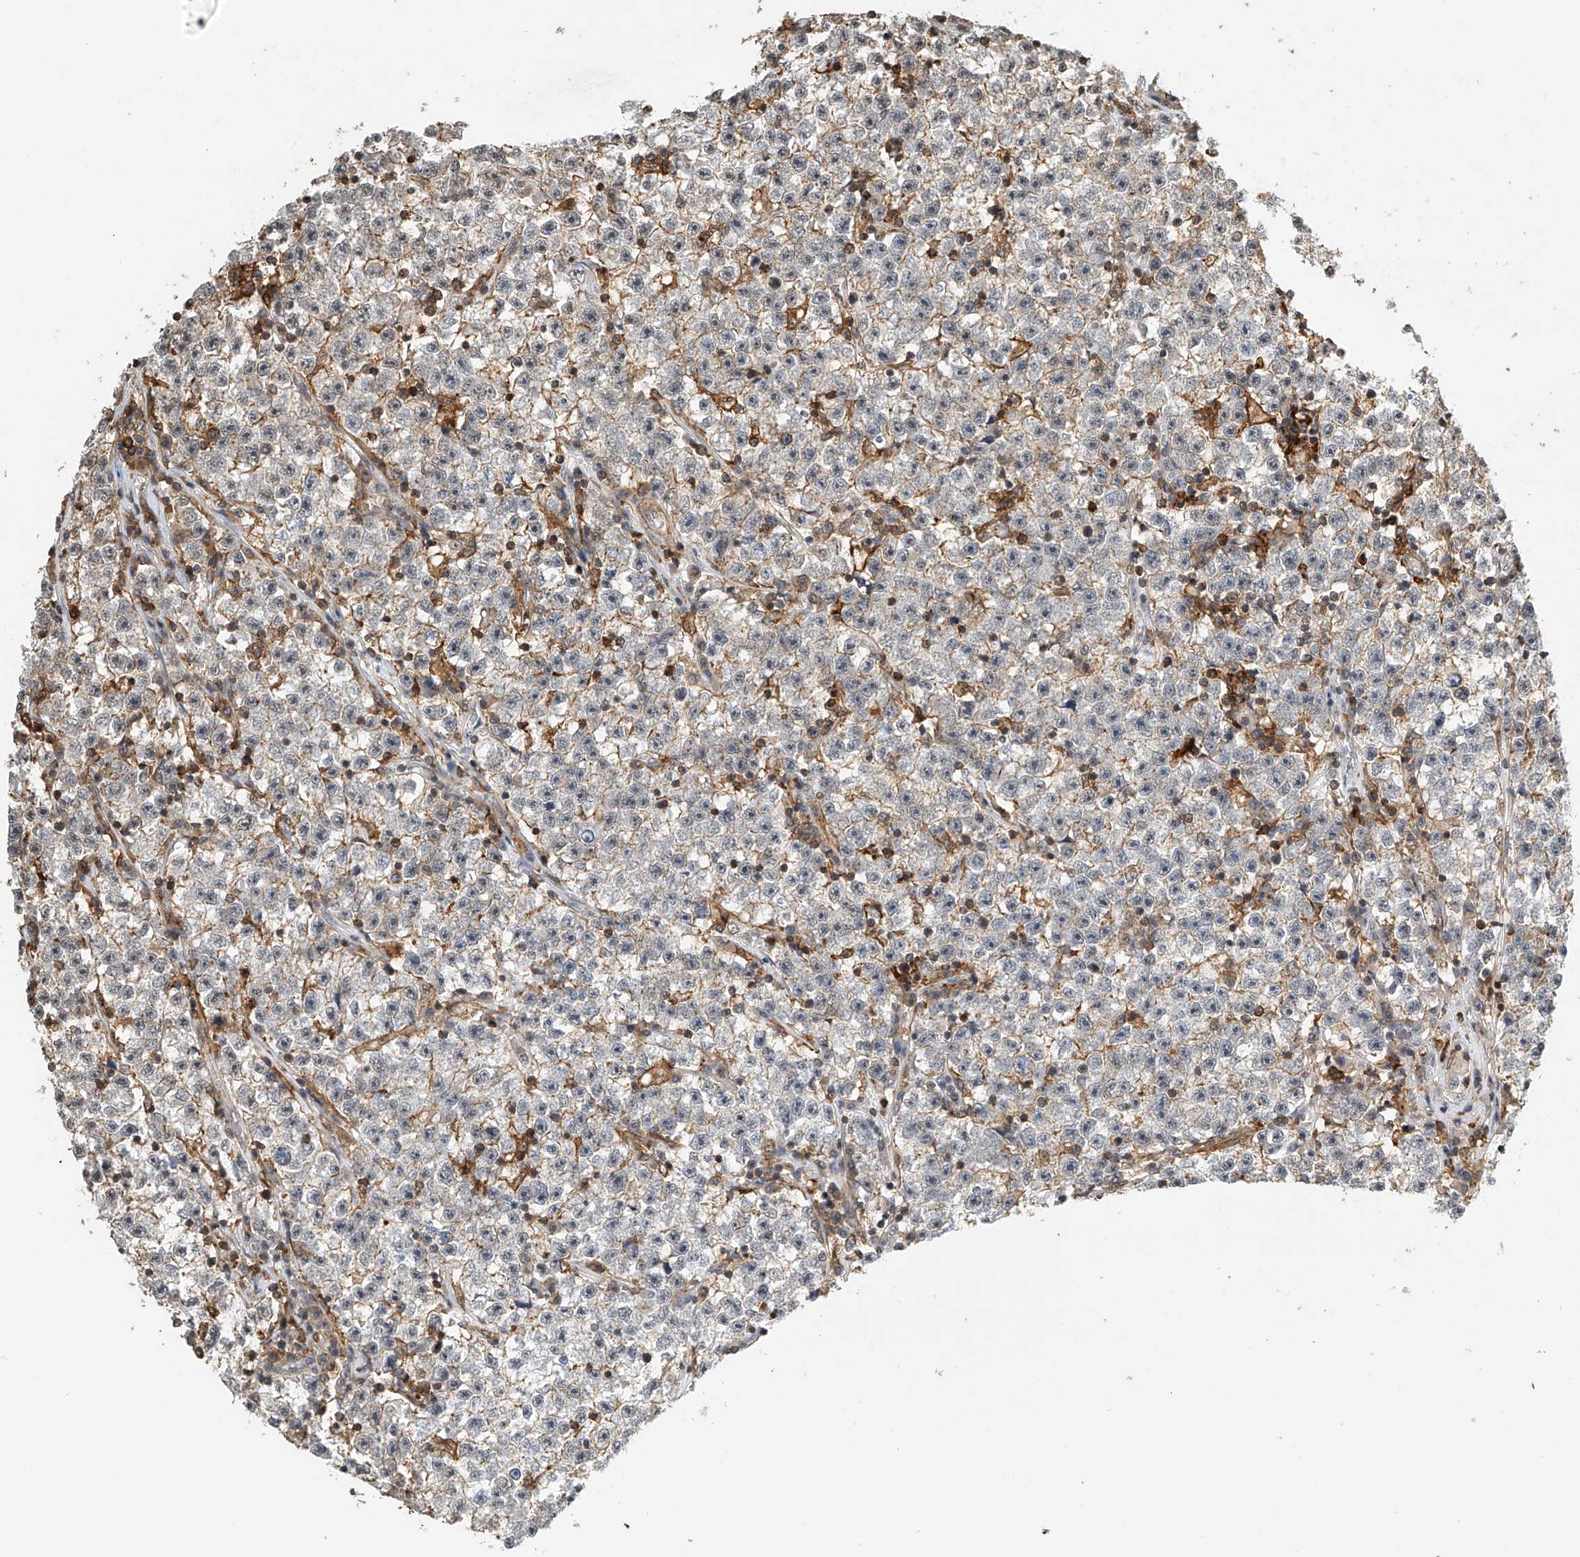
{"staining": {"intensity": "moderate", "quantity": "<25%", "location": "cytoplasmic/membranous"}, "tissue": "testis cancer", "cell_type": "Tumor cells", "image_type": "cancer", "snomed": [{"axis": "morphology", "description": "Seminoma, NOS"}, {"axis": "topography", "description": "Testis"}], "caption": "This histopathology image reveals immunohistochemistry (IHC) staining of testis seminoma, with low moderate cytoplasmic/membranous positivity in about <25% of tumor cells.", "gene": "MICAL1", "patient": {"sex": "male", "age": 22}}